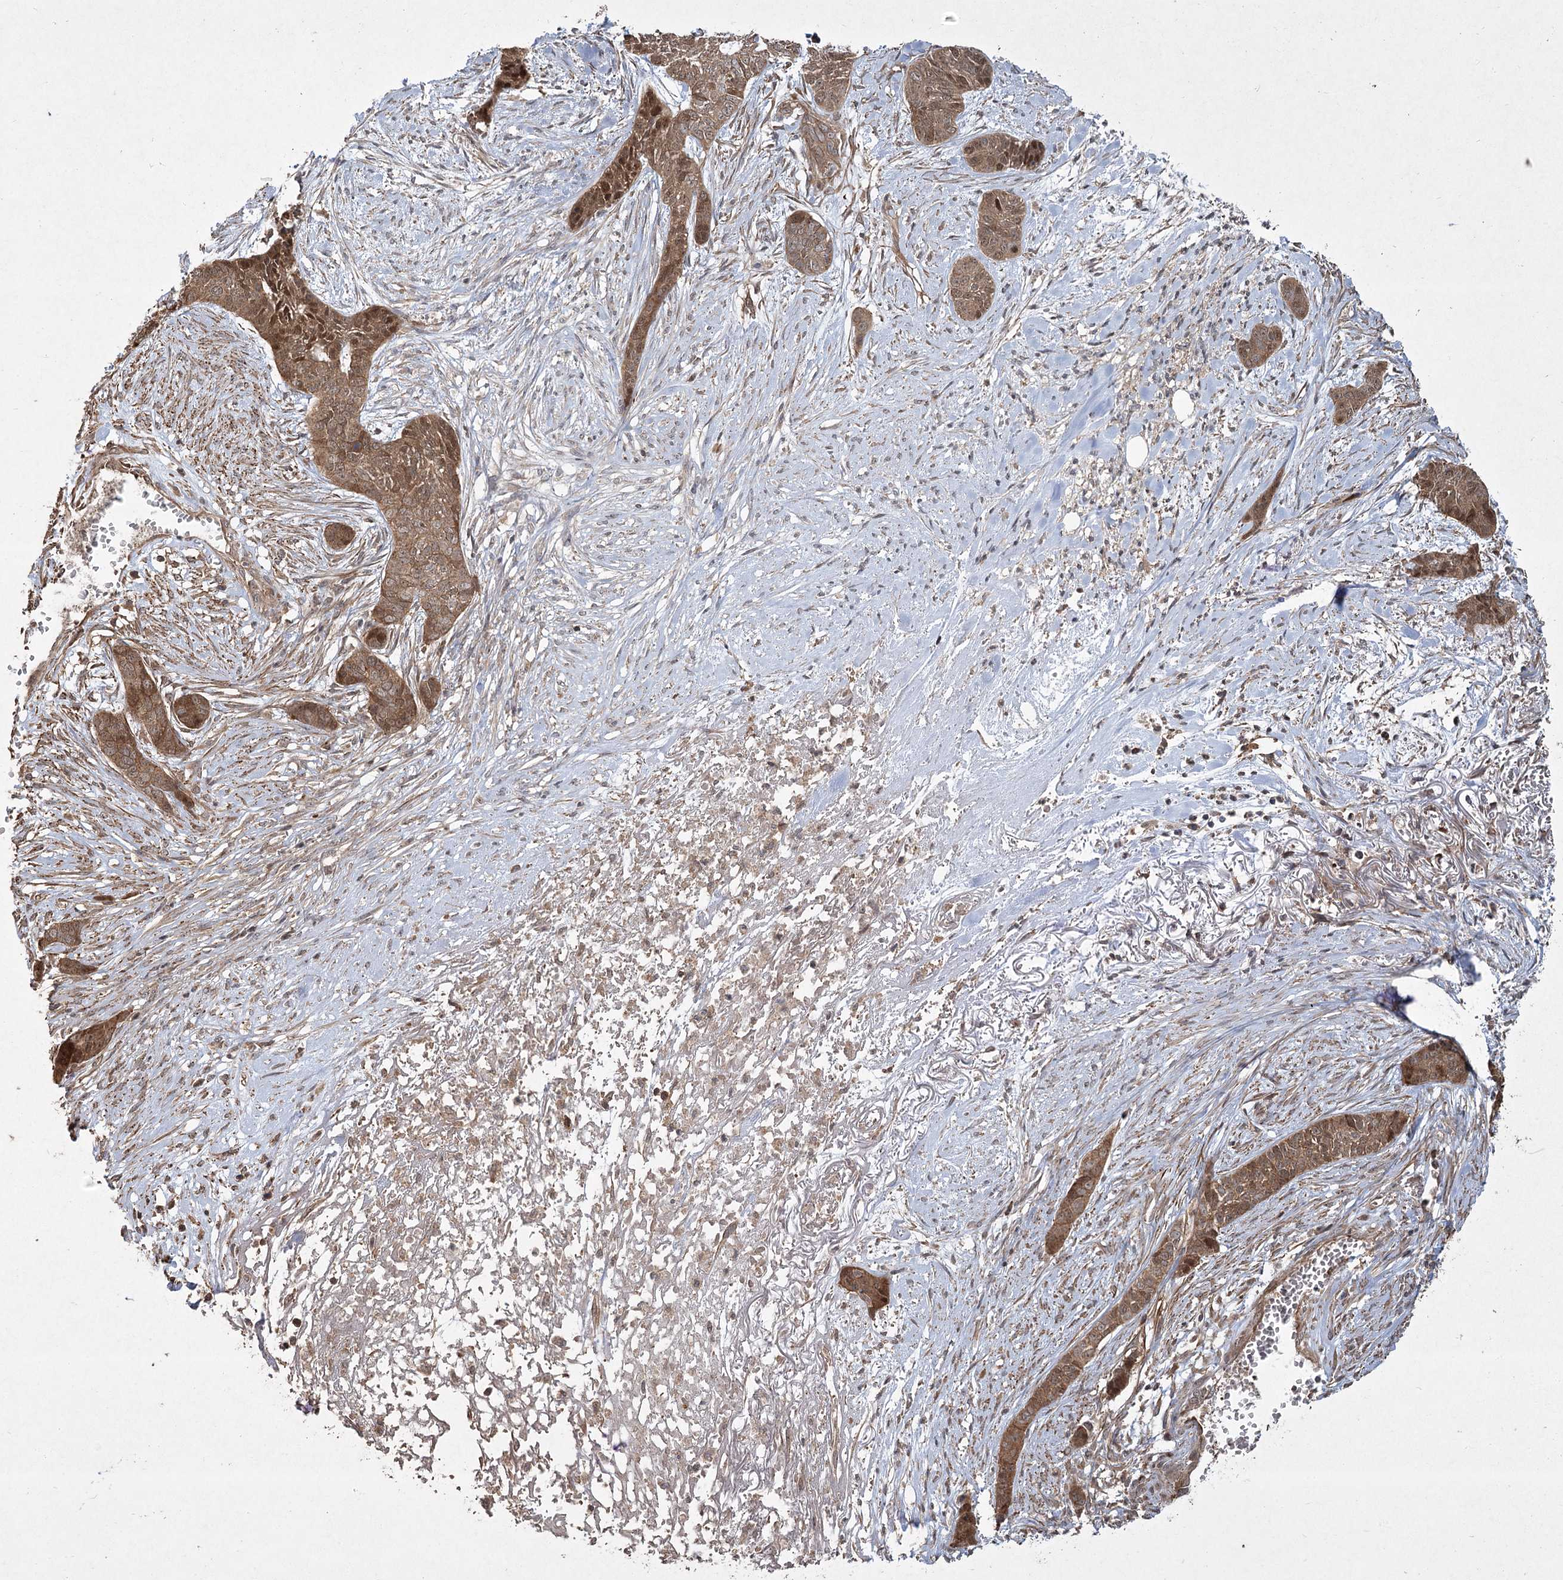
{"staining": {"intensity": "moderate", "quantity": ">75%", "location": "cytoplasmic/membranous,nuclear"}, "tissue": "skin cancer", "cell_type": "Tumor cells", "image_type": "cancer", "snomed": [{"axis": "morphology", "description": "Basal cell carcinoma"}, {"axis": "topography", "description": "Skin"}], "caption": "This photomicrograph shows immunohistochemistry staining of skin cancer (basal cell carcinoma), with medium moderate cytoplasmic/membranous and nuclear staining in about >75% of tumor cells.", "gene": "CPLANE1", "patient": {"sex": "female", "age": 64}}